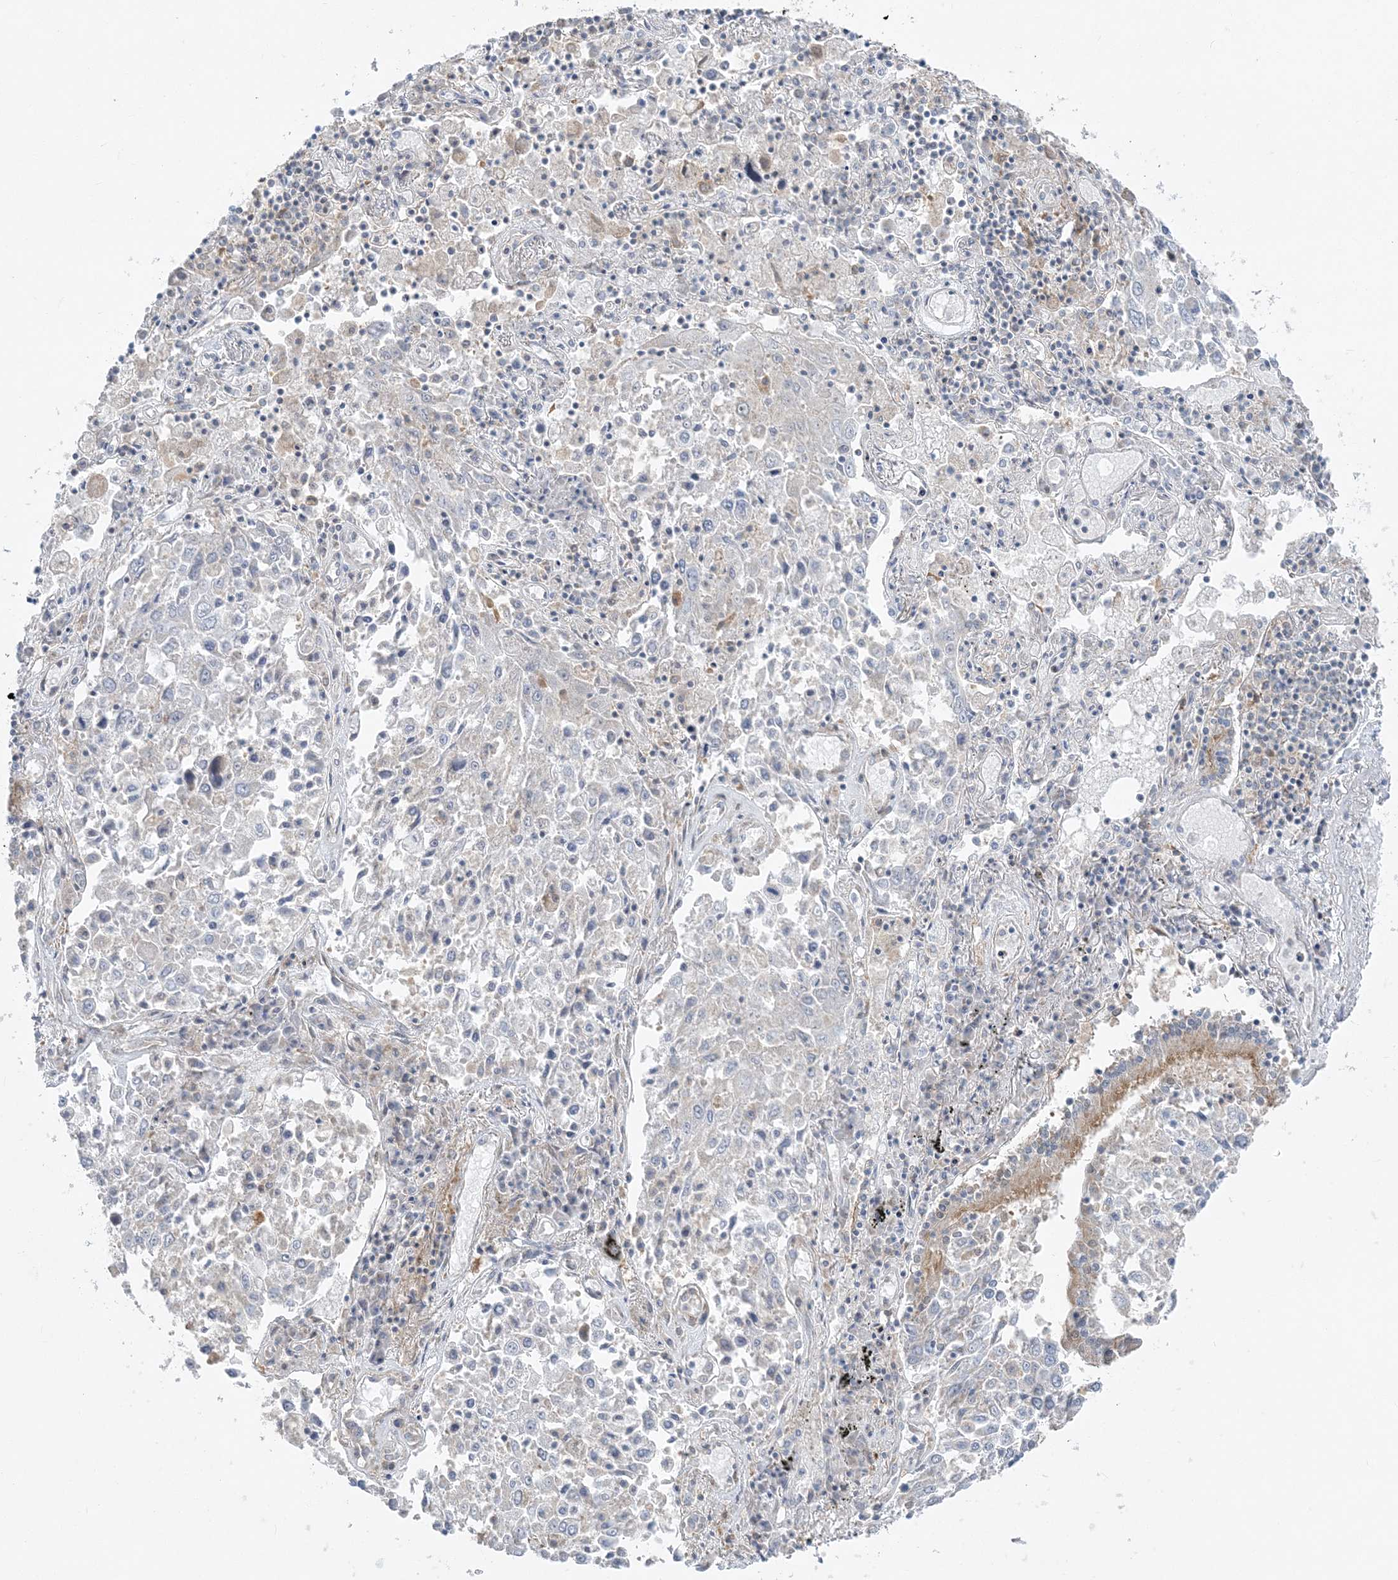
{"staining": {"intensity": "negative", "quantity": "none", "location": "none"}, "tissue": "lung cancer", "cell_type": "Tumor cells", "image_type": "cancer", "snomed": [{"axis": "morphology", "description": "Squamous cell carcinoma, NOS"}, {"axis": "topography", "description": "Lung"}], "caption": "Squamous cell carcinoma (lung) was stained to show a protein in brown. There is no significant staining in tumor cells. The staining is performed using DAB (3,3'-diaminobenzidine) brown chromogen with nuclei counter-stained in using hematoxylin.", "gene": "ZC3H6", "patient": {"sex": "male", "age": 65}}